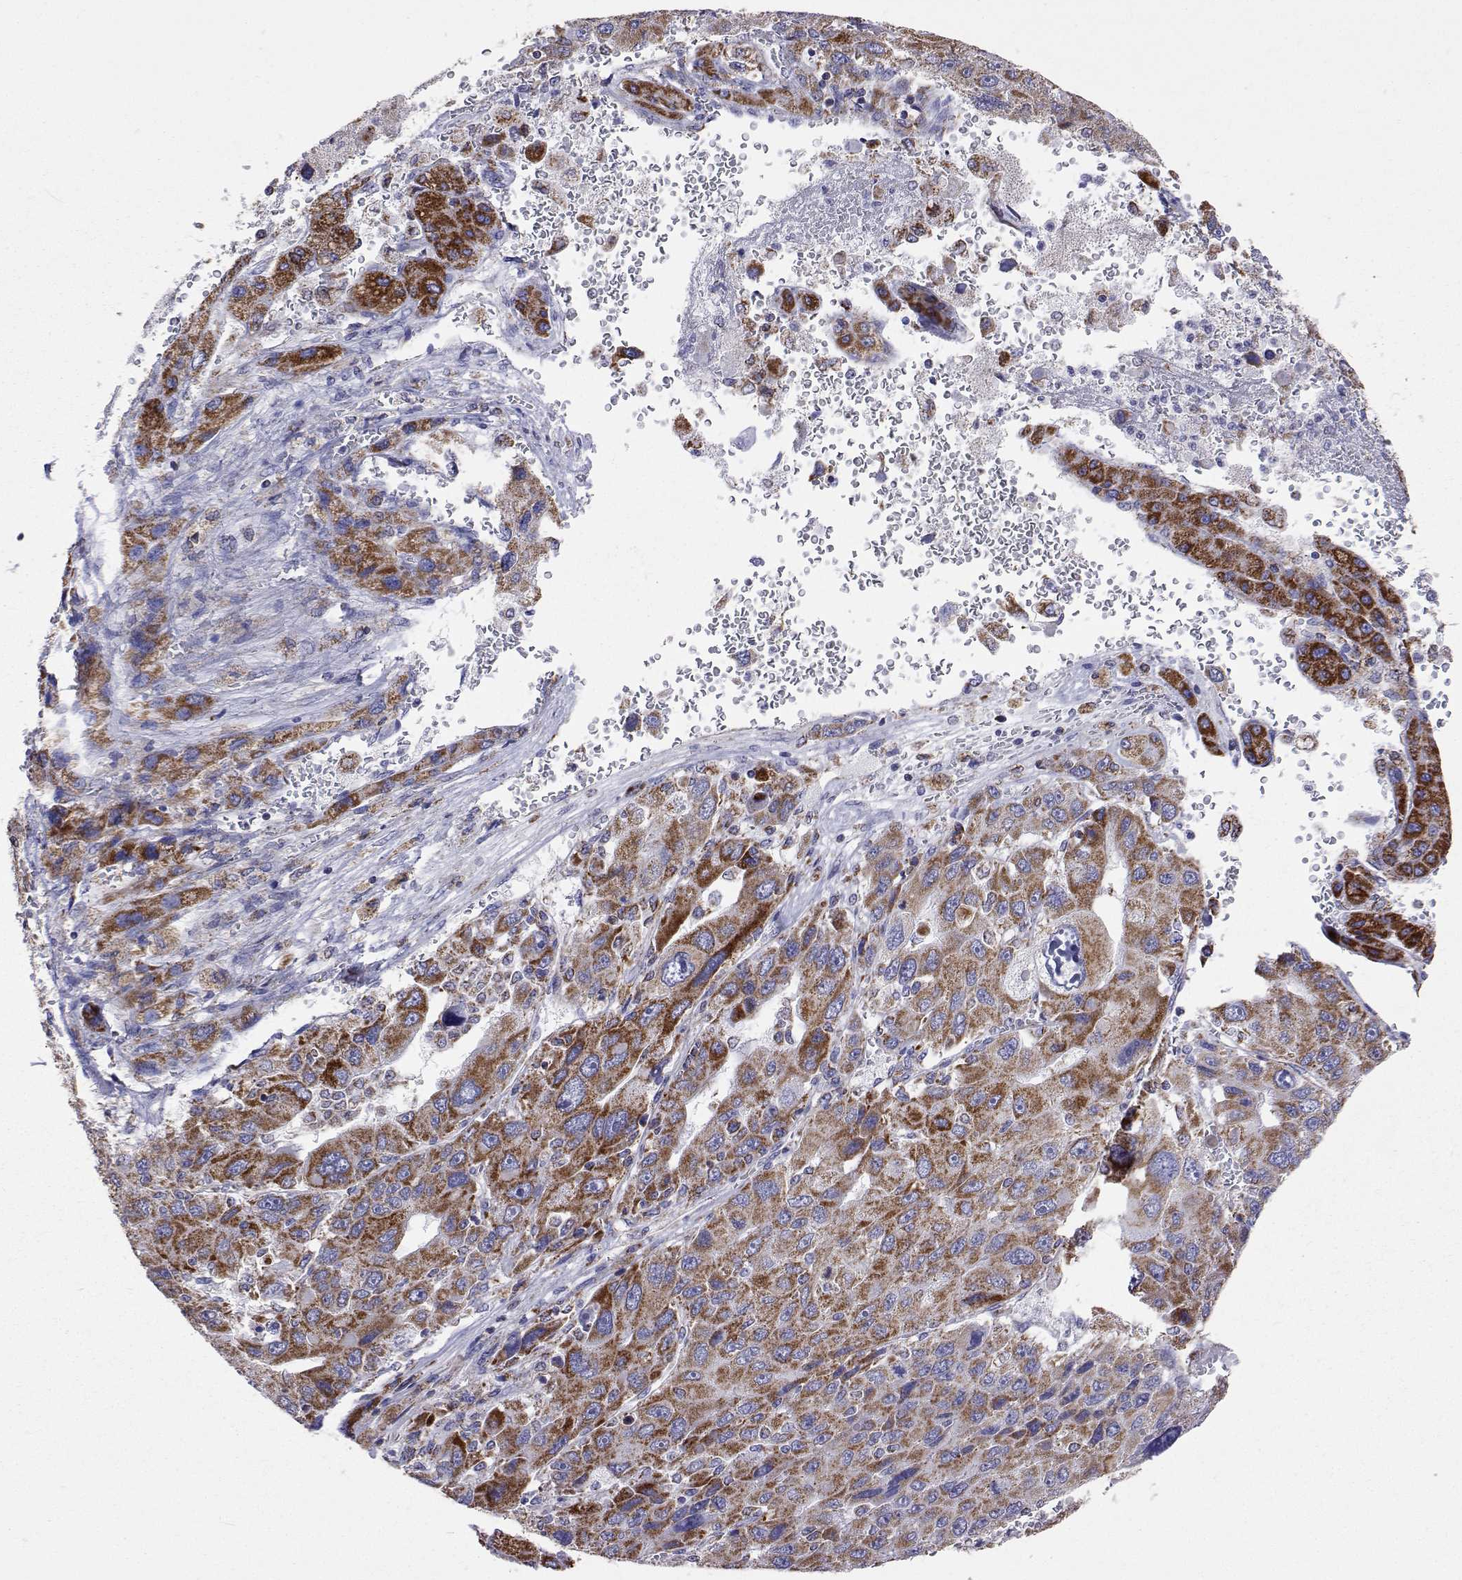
{"staining": {"intensity": "strong", "quantity": ">75%", "location": "cytoplasmic/membranous"}, "tissue": "liver cancer", "cell_type": "Tumor cells", "image_type": "cancer", "snomed": [{"axis": "morphology", "description": "Carcinoma, Hepatocellular, NOS"}, {"axis": "topography", "description": "Liver"}], "caption": "The histopathology image displays a brown stain indicating the presence of a protein in the cytoplasmic/membranous of tumor cells in hepatocellular carcinoma (liver).", "gene": "MCCC2", "patient": {"sex": "female", "age": 41}}